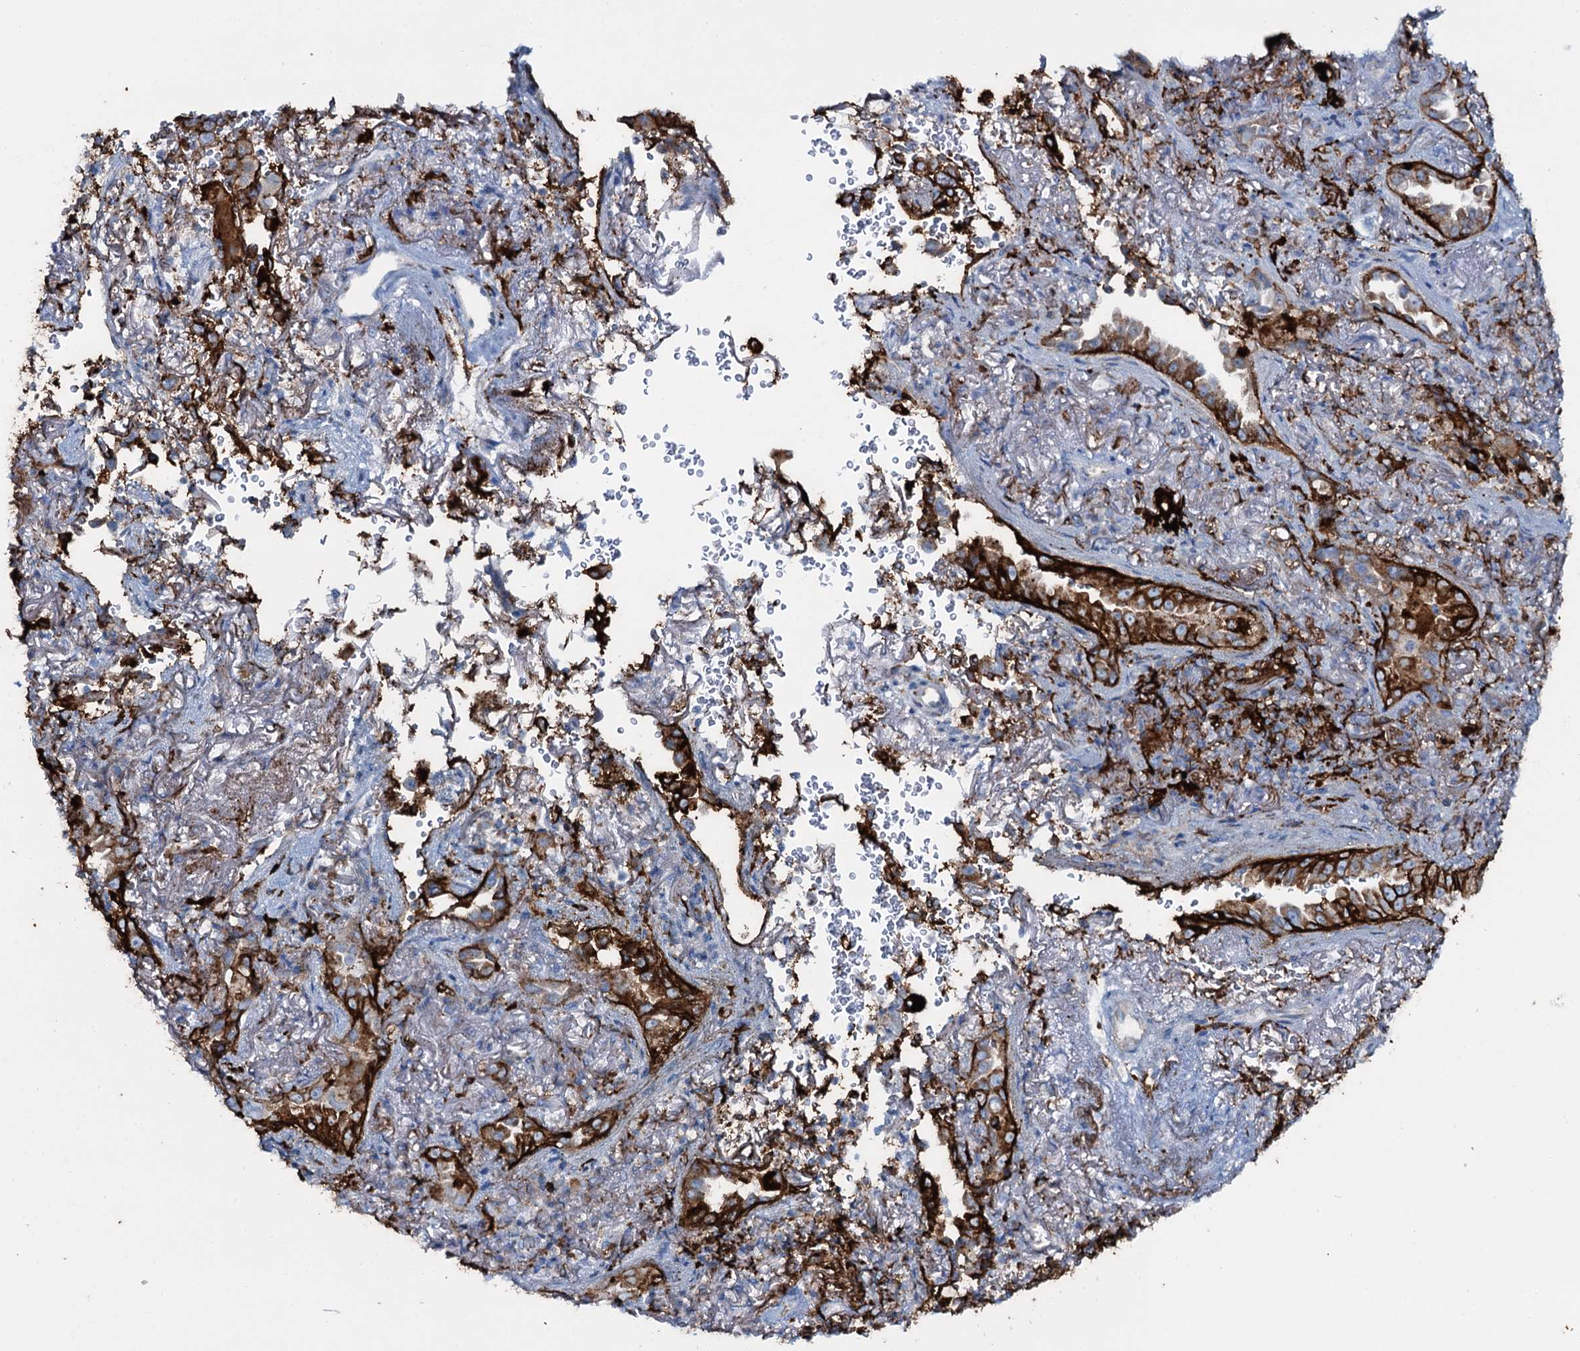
{"staining": {"intensity": "strong", "quantity": ">75%", "location": "cytoplasmic/membranous"}, "tissue": "lung cancer", "cell_type": "Tumor cells", "image_type": "cancer", "snomed": [{"axis": "morphology", "description": "Adenocarcinoma, NOS"}, {"axis": "topography", "description": "Lung"}], "caption": "A brown stain labels strong cytoplasmic/membranous staining of a protein in lung cancer tumor cells.", "gene": "OSBPL2", "patient": {"sex": "female", "age": 69}}